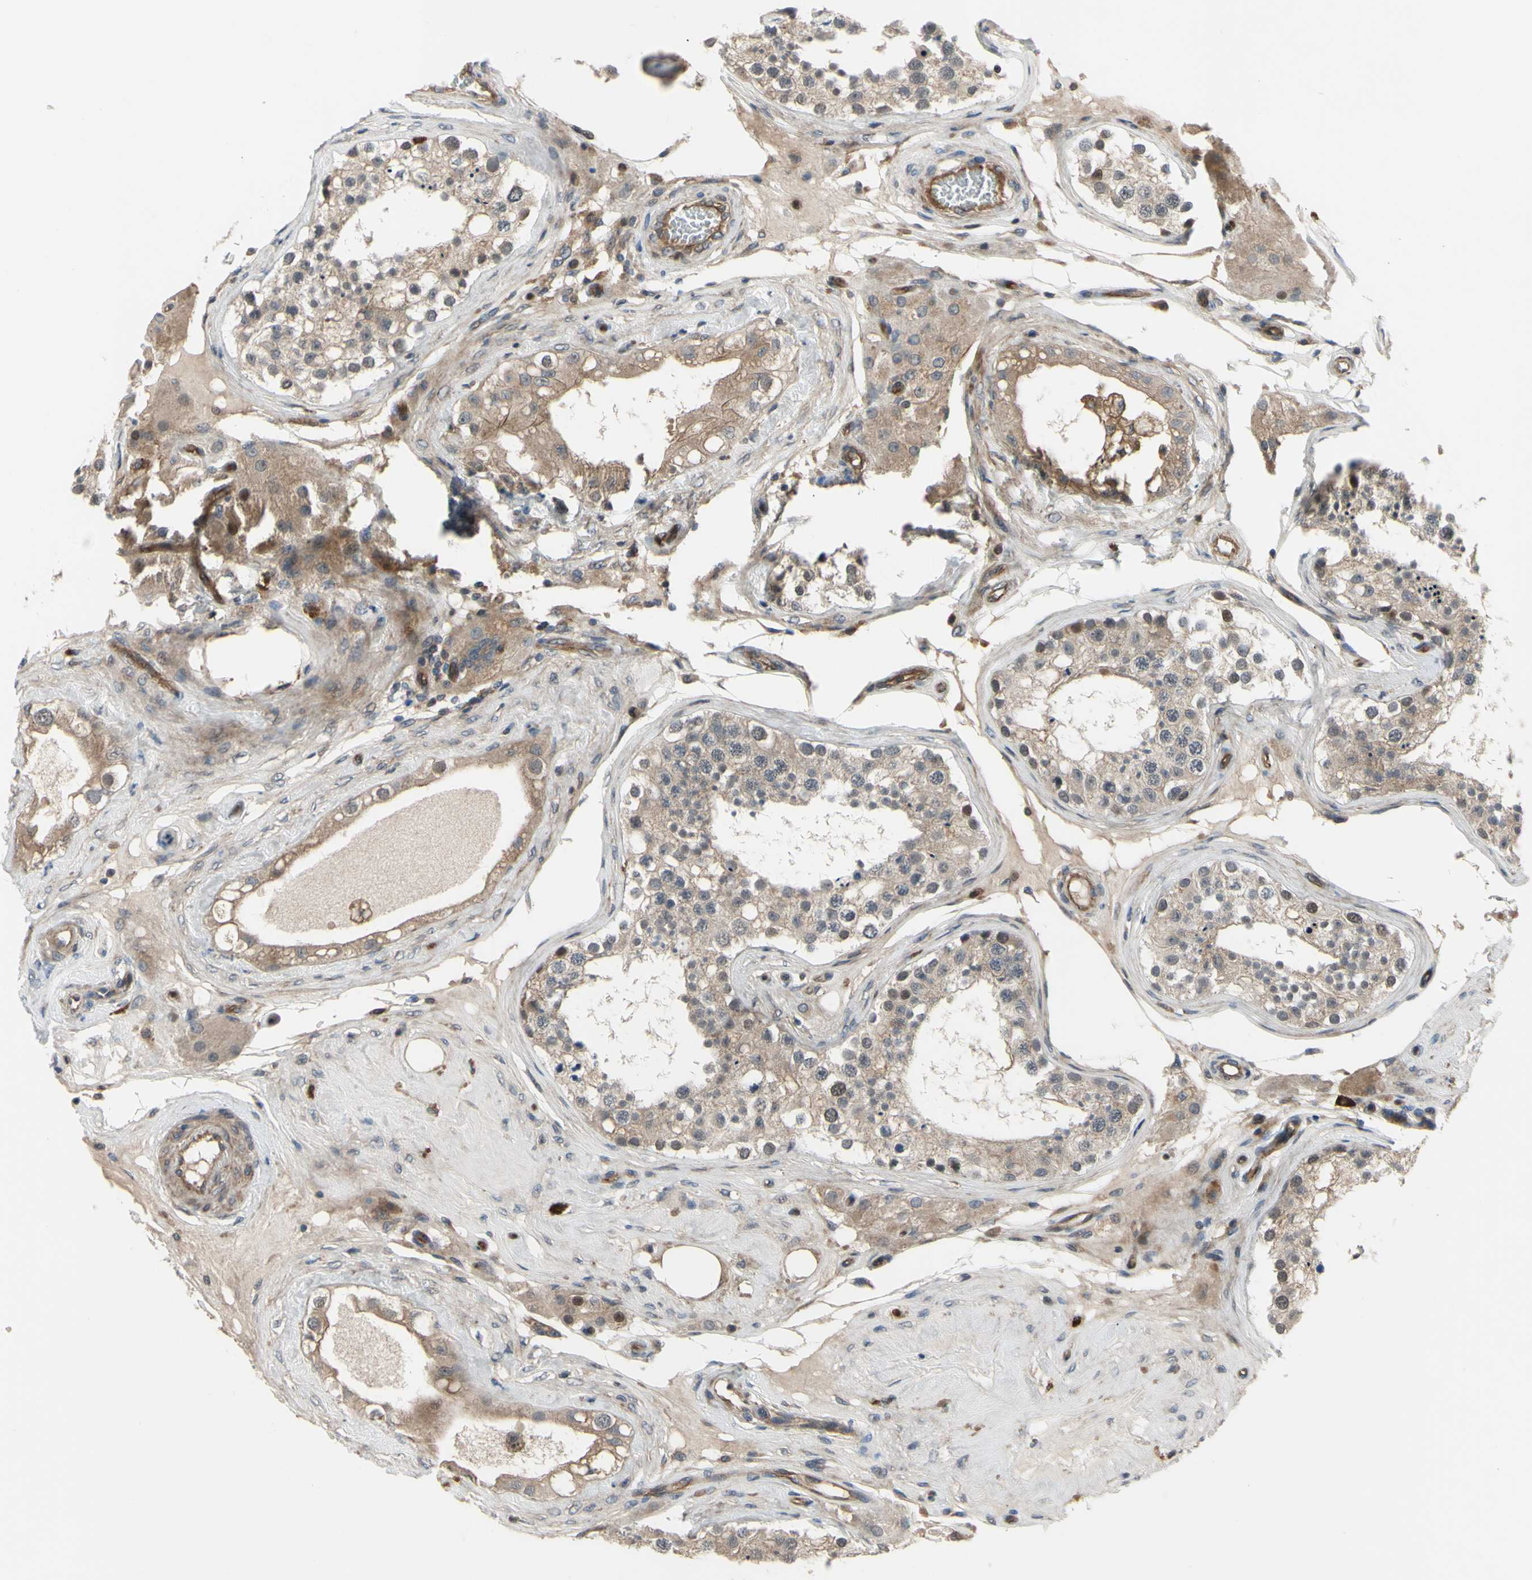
{"staining": {"intensity": "strong", "quantity": "<25%", "location": "cytoplasmic/membranous,nuclear"}, "tissue": "testis", "cell_type": "Cells in seminiferous ducts", "image_type": "normal", "snomed": [{"axis": "morphology", "description": "Normal tissue, NOS"}, {"axis": "topography", "description": "Testis"}], "caption": "Immunohistochemical staining of benign testis reveals strong cytoplasmic/membranous,nuclear protein positivity in approximately <25% of cells in seminiferous ducts. (DAB = brown stain, brightfield microscopy at high magnification).", "gene": "COMMD9", "patient": {"sex": "male", "age": 68}}